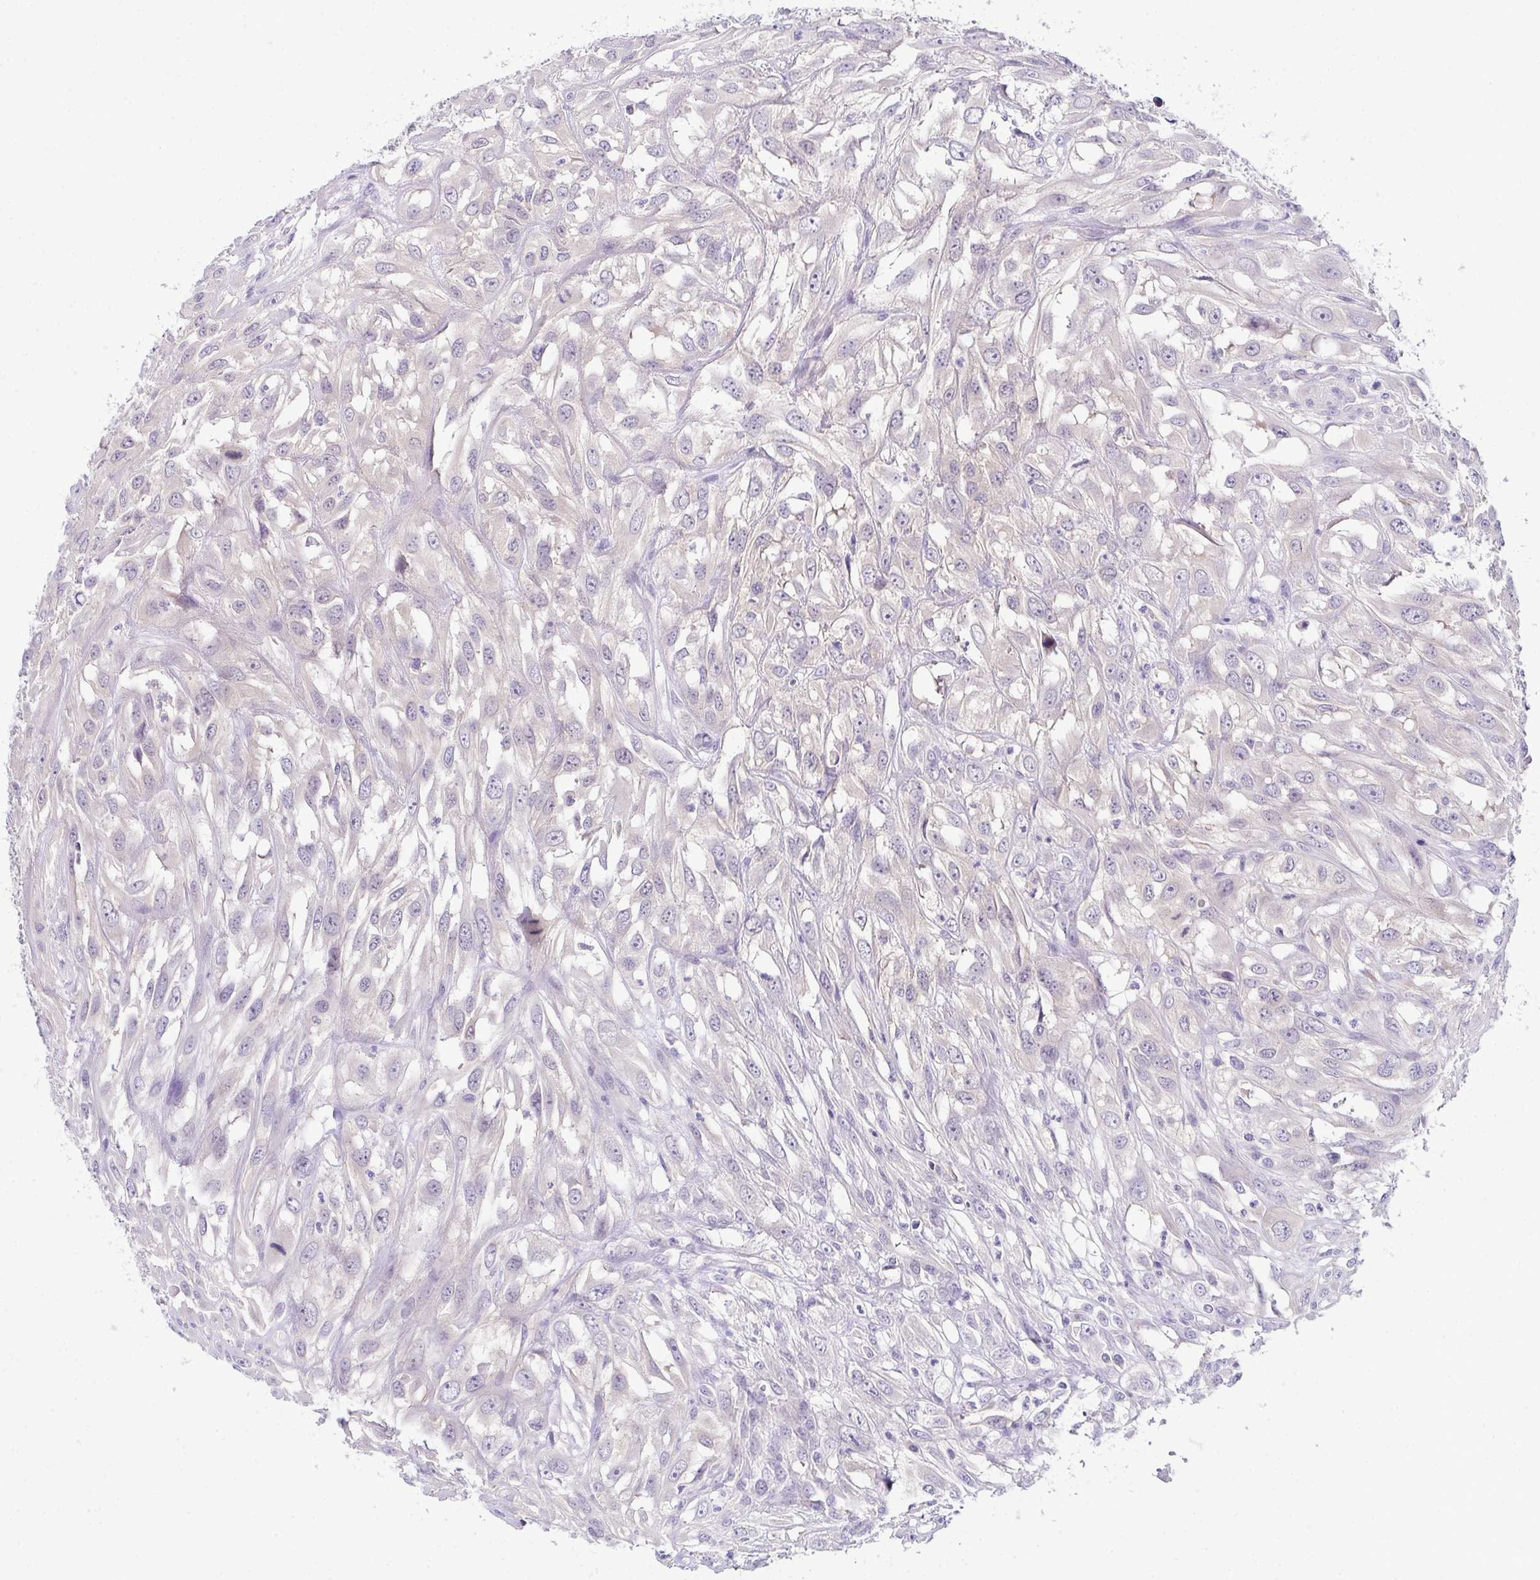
{"staining": {"intensity": "negative", "quantity": "none", "location": "none"}, "tissue": "urothelial cancer", "cell_type": "Tumor cells", "image_type": "cancer", "snomed": [{"axis": "morphology", "description": "Urothelial carcinoma, High grade"}, {"axis": "topography", "description": "Urinary bladder"}], "caption": "Immunohistochemical staining of human urothelial carcinoma (high-grade) displays no significant staining in tumor cells.", "gene": "CFAP97D1", "patient": {"sex": "male", "age": 67}}